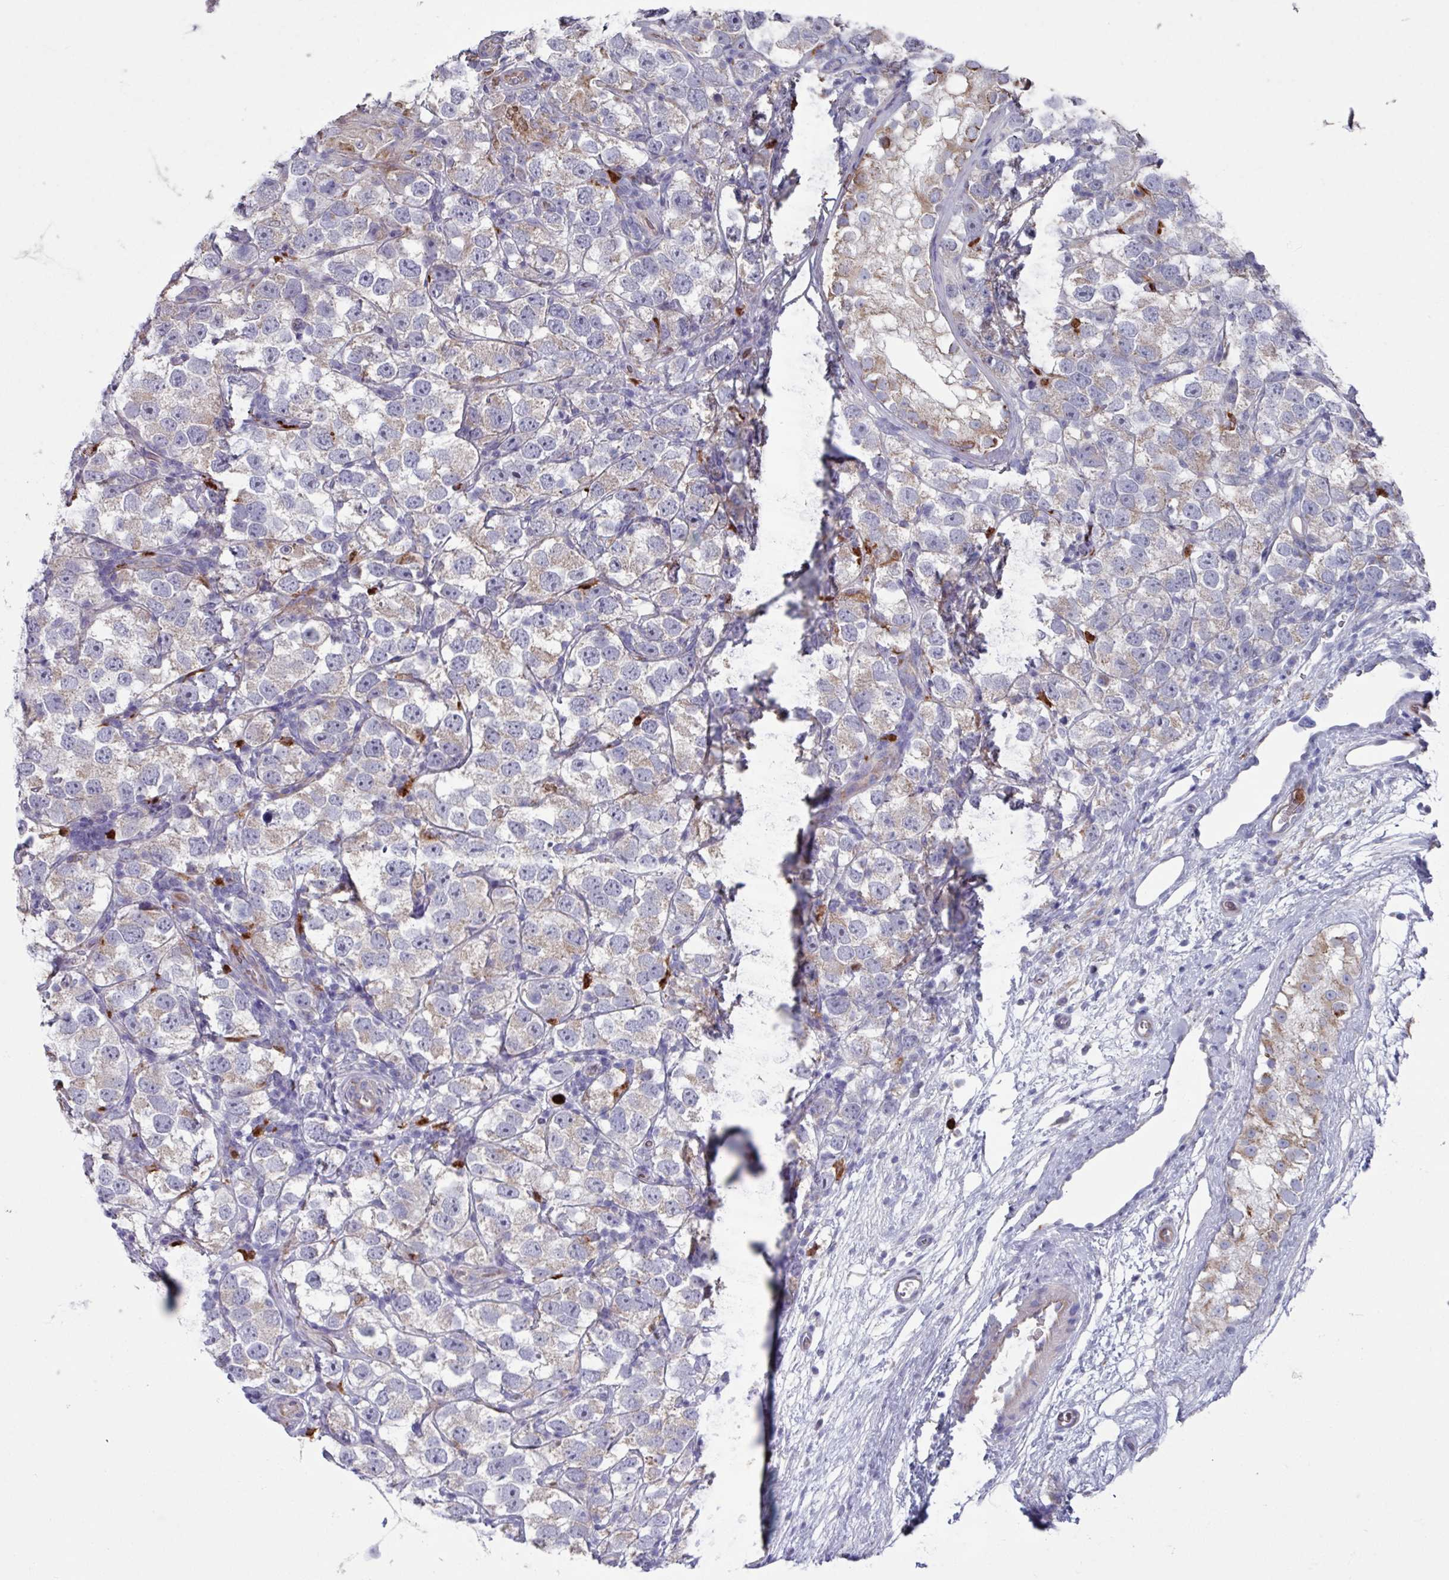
{"staining": {"intensity": "weak", "quantity": "25%-75%", "location": "cytoplasmic/membranous"}, "tissue": "testis cancer", "cell_type": "Tumor cells", "image_type": "cancer", "snomed": [{"axis": "morphology", "description": "Seminoma, NOS"}, {"axis": "topography", "description": "Testis"}], "caption": "DAB immunohistochemical staining of testis cancer displays weak cytoplasmic/membranous protein staining in about 25%-75% of tumor cells.", "gene": "UQCC2", "patient": {"sex": "male", "age": 26}}